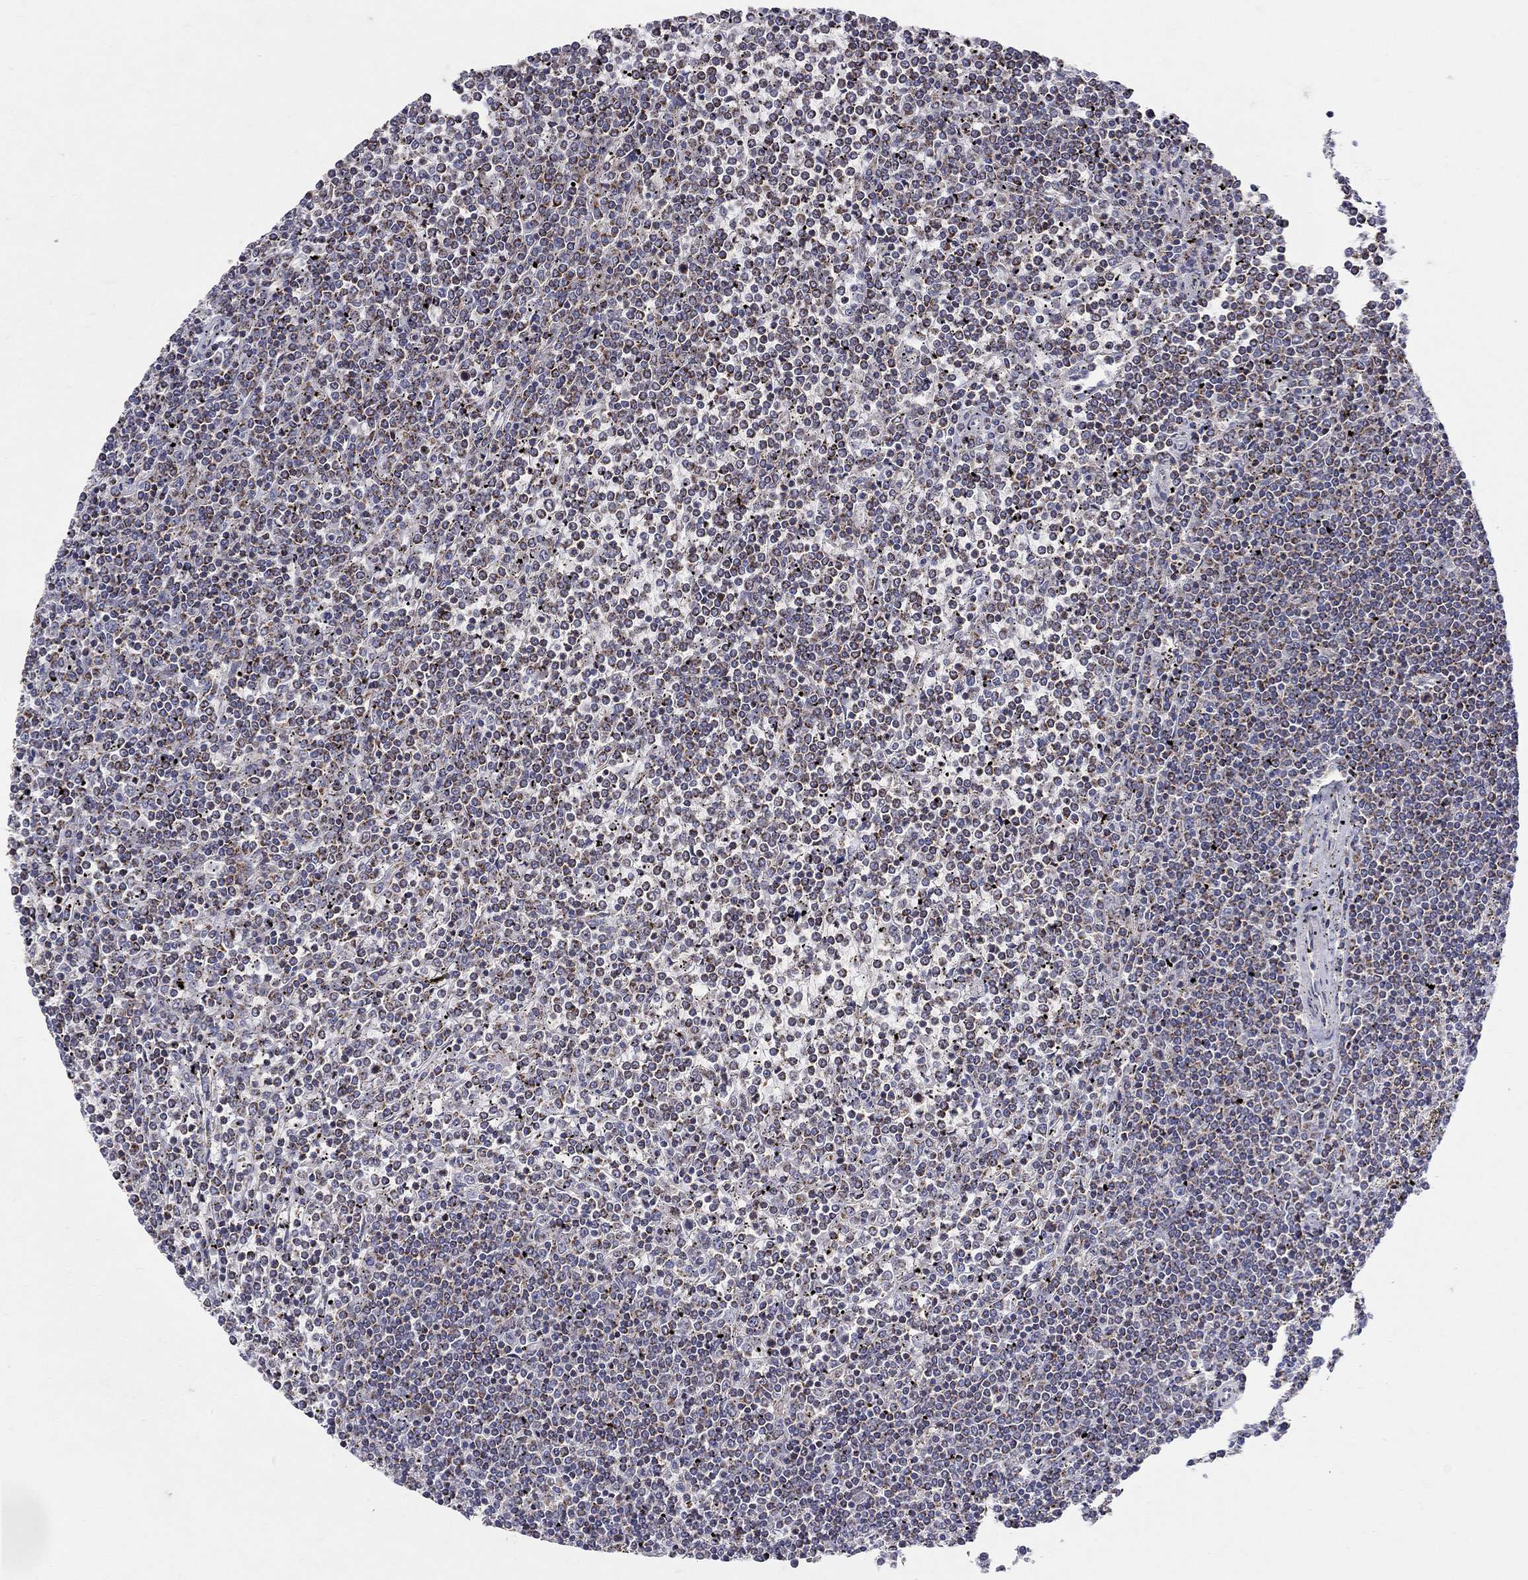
{"staining": {"intensity": "weak", "quantity": "25%-75%", "location": "cytoplasmic/membranous"}, "tissue": "lymphoma", "cell_type": "Tumor cells", "image_type": "cancer", "snomed": [{"axis": "morphology", "description": "Malignant lymphoma, non-Hodgkin's type, Low grade"}, {"axis": "topography", "description": "Spleen"}], "caption": "Immunohistochemistry (IHC) staining of lymphoma, which shows low levels of weak cytoplasmic/membranous positivity in approximately 25%-75% of tumor cells indicating weak cytoplasmic/membranous protein positivity. The staining was performed using DAB (3,3'-diaminobenzidine) (brown) for protein detection and nuclei were counterstained in hematoxylin (blue).", "gene": "HMX2", "patient": {"sex": "female", "age": 19}}